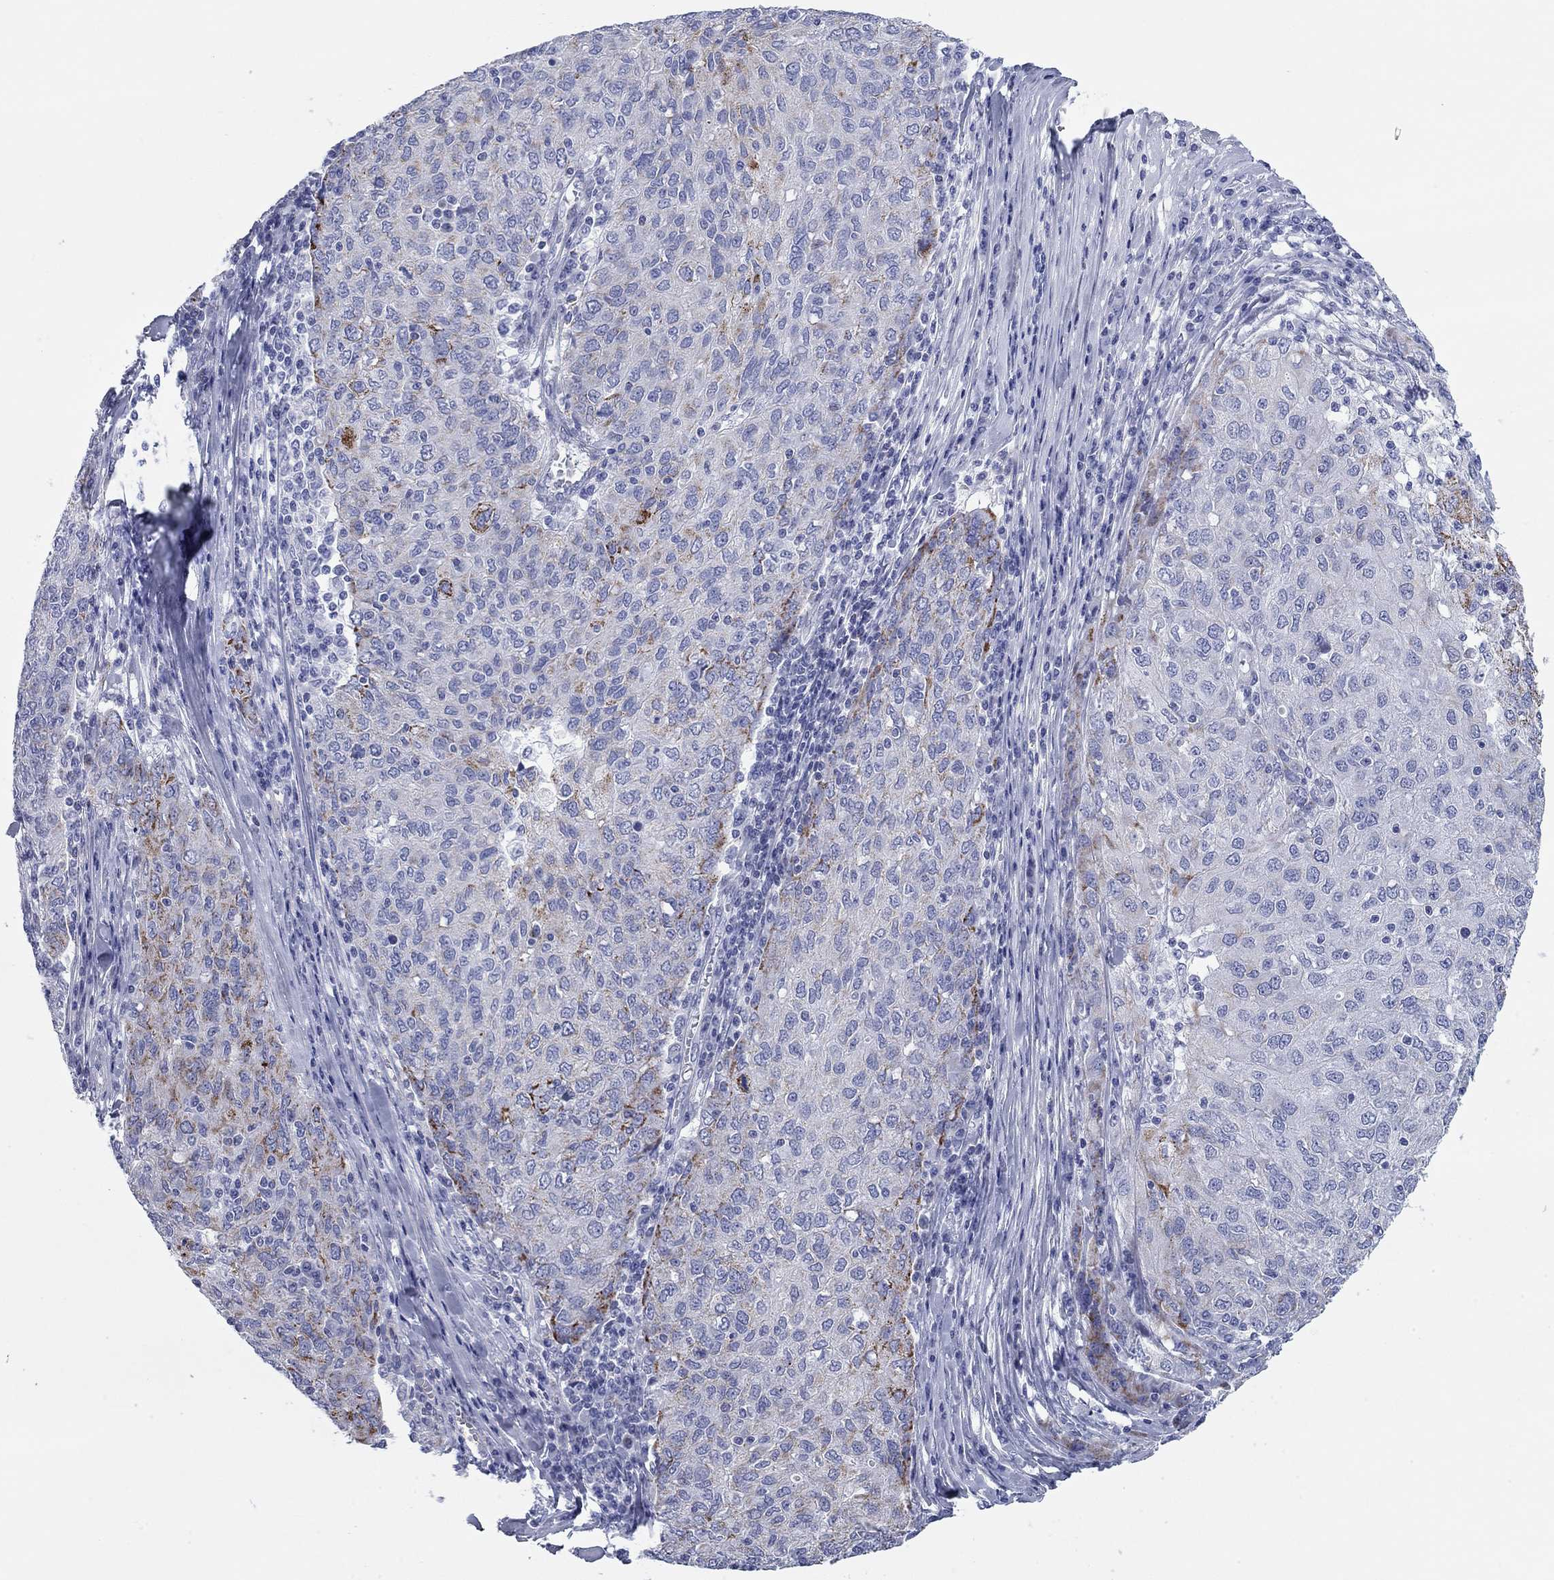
{"staining": {"intensity": "strong", "quantity": "<25%", "location": "cytoplasmic/membranous"}, "tissue": "ovarian cancer", "cell_type": "Tumor cells", "image_type": "cancer", "snomed": [{"axis": "morphology", "description": "Carcinoma, endometroid"}, {"axis": "topography", "description": "Ovary"}], "caption": "Ovarian endometroid carcinoma stained for a protein exhibits strong cytoplasmic/membranous positivity in tumor cells. (IHC, brightfield microscopy, high magnification).", "gene": "CHI3L2", "patient": {"sex": "female", "age": 50}}